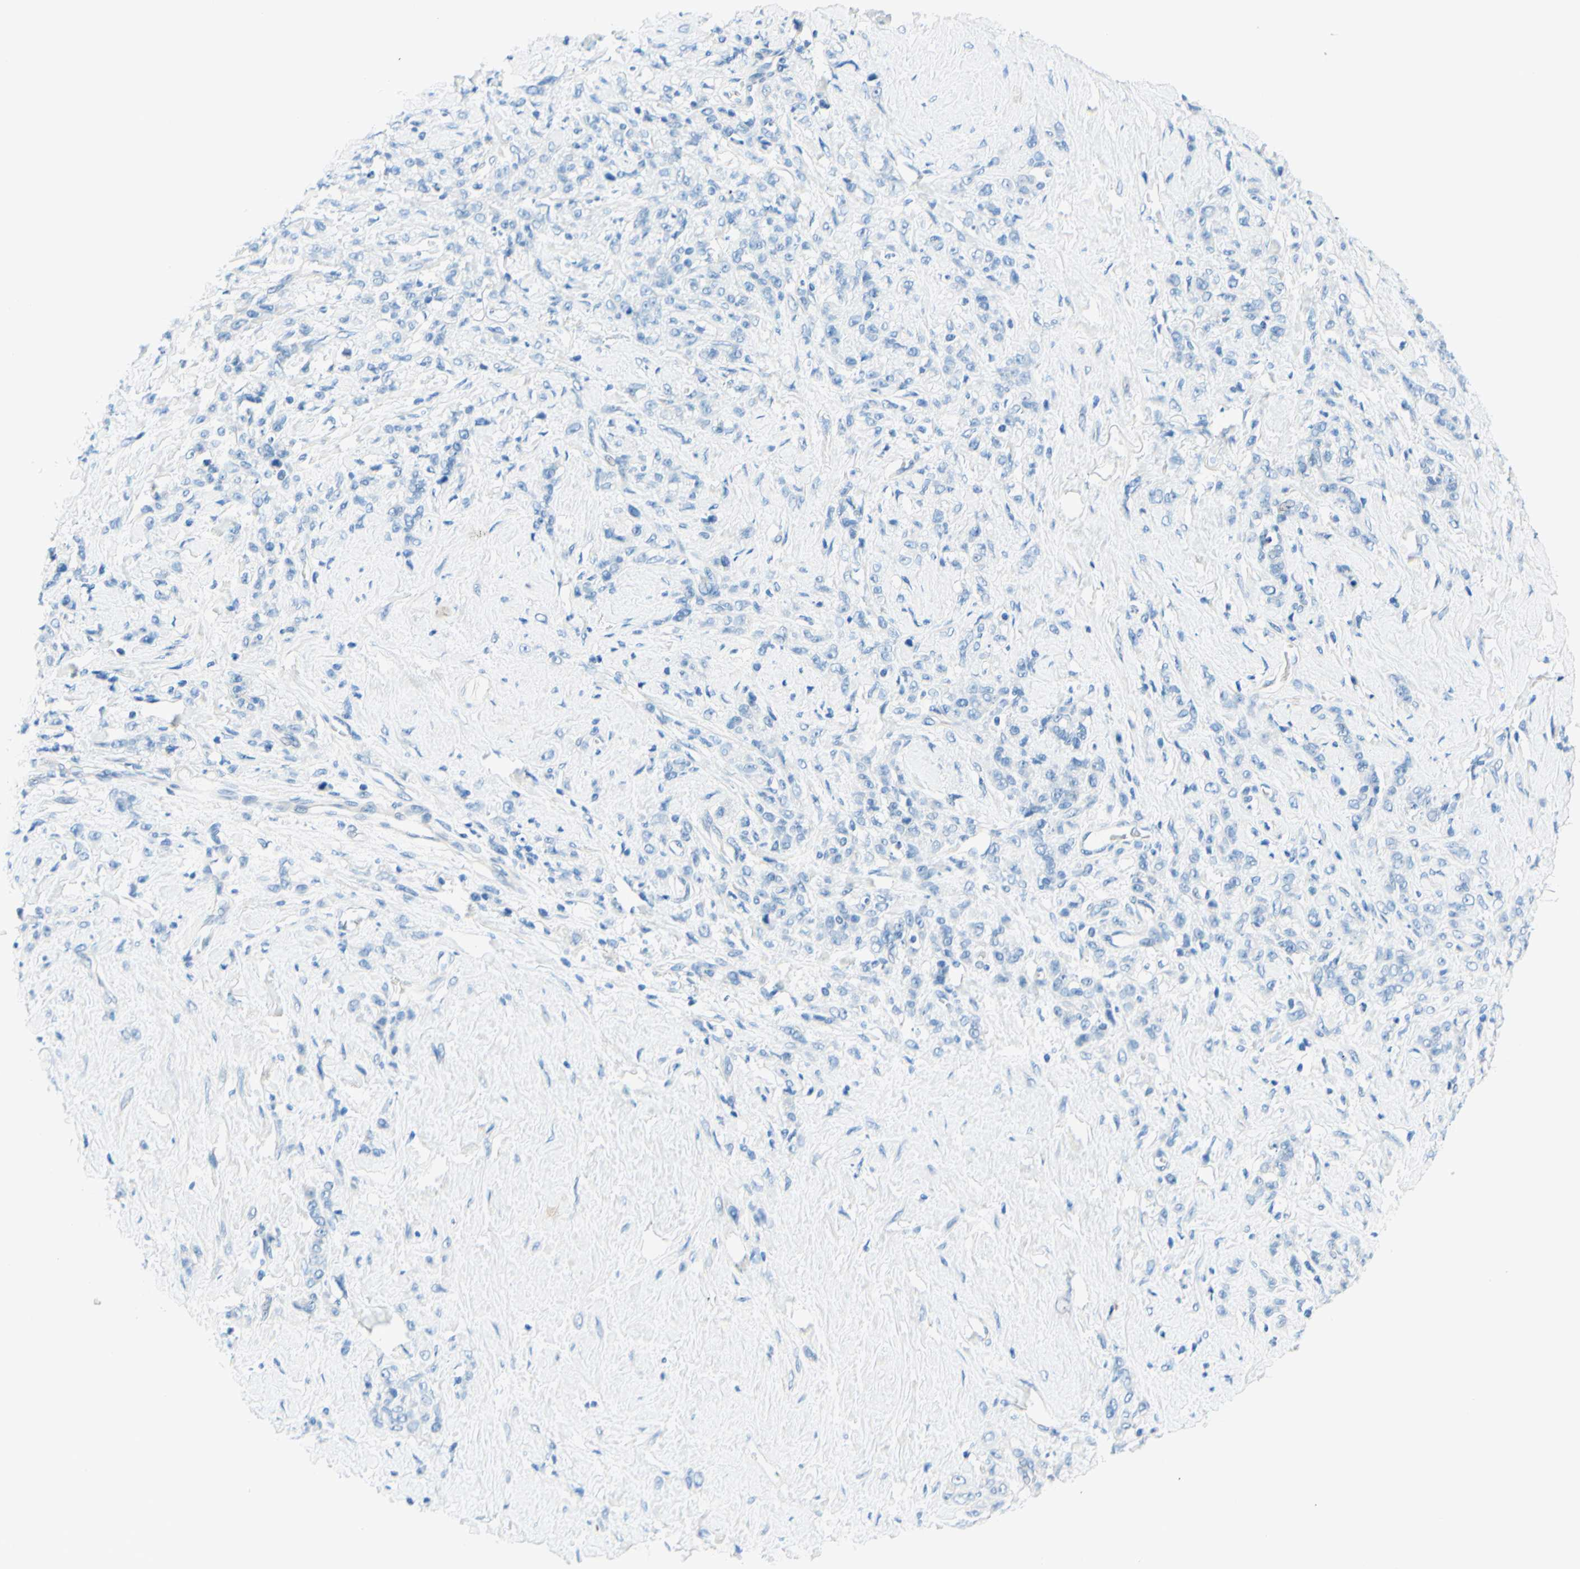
{"staining": {"intensity": "negative", "quantity": "none", "location": "none"}, "tissue": "stomach cancer", "cell_type": "Tumor cells", "image_type": "cancer", "snomed": [{"axis": "morphology", "description": "Adenocarcinoma, NOS"}, {"axis": "topography", "description": "Stomach"}], "caption": "Immunohistochemistry image of neoplastic tissue: stomach cancer stained with DAB exhibits no significant protein expression in tumor cells.", "gene": "PASD1", "patient": {"sex": "male", "age": 82}}